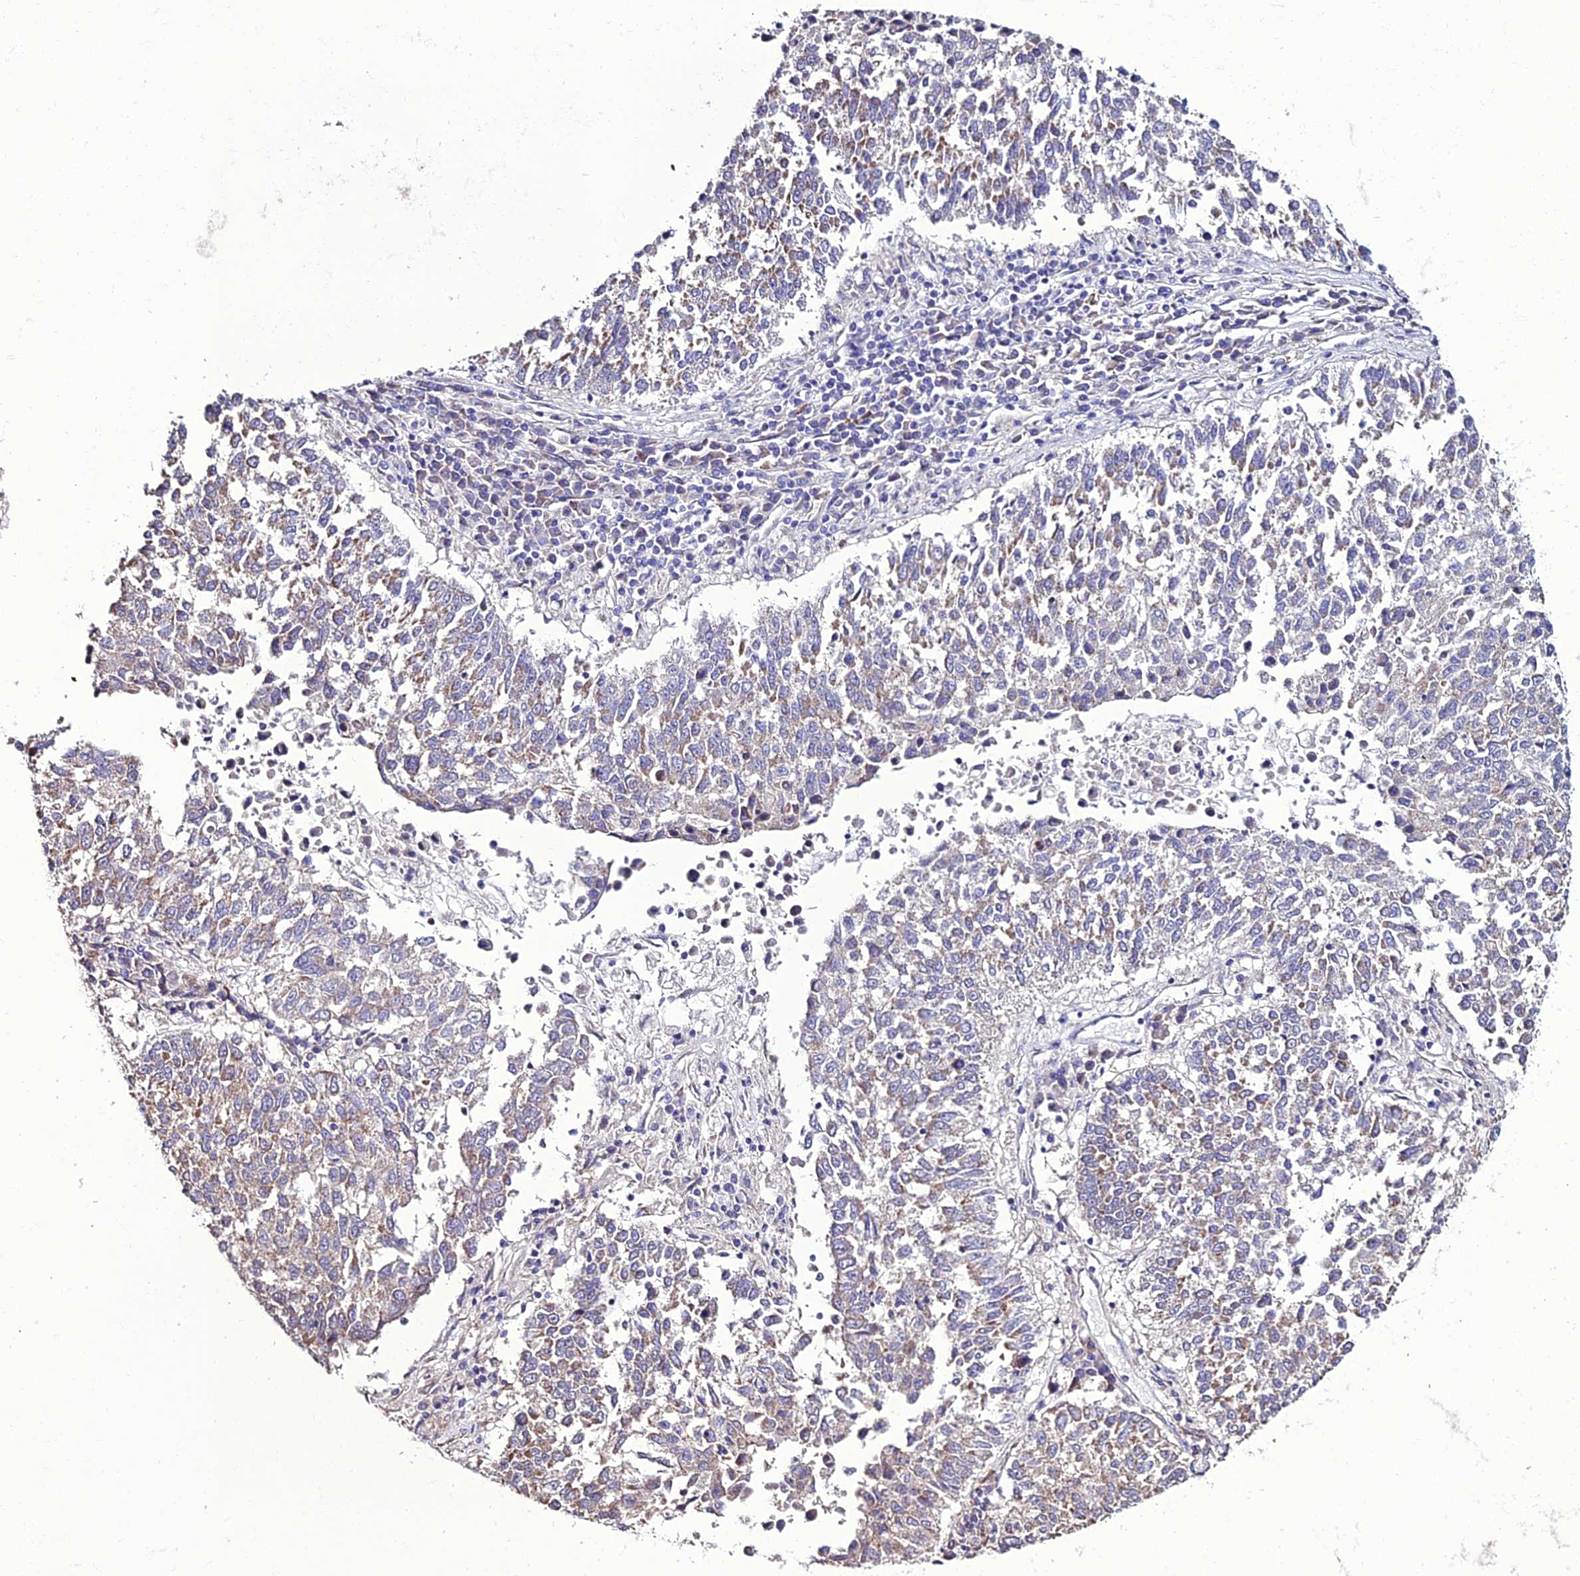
{"staining": {"intensity": "moderate", "quantity": "<25%", "location": "cytoplasmic/membranous"}, "tissue": "lung cancer", "cell_type": "Tumor cells", "image_type": "cancer", "snomed": [{"axis": "morphology", "description": "Squamous cell carcinoma, NOS"}, {"axis": "topography", "description": "Lung"}], "caption": "A brown stain labels moderate cytoplasmic/membranous staining of a protein in lung squamous cell carcinoma tumor cells.", "gene": "HOGA1", "patient": {"sex": "male", "age": 73}}